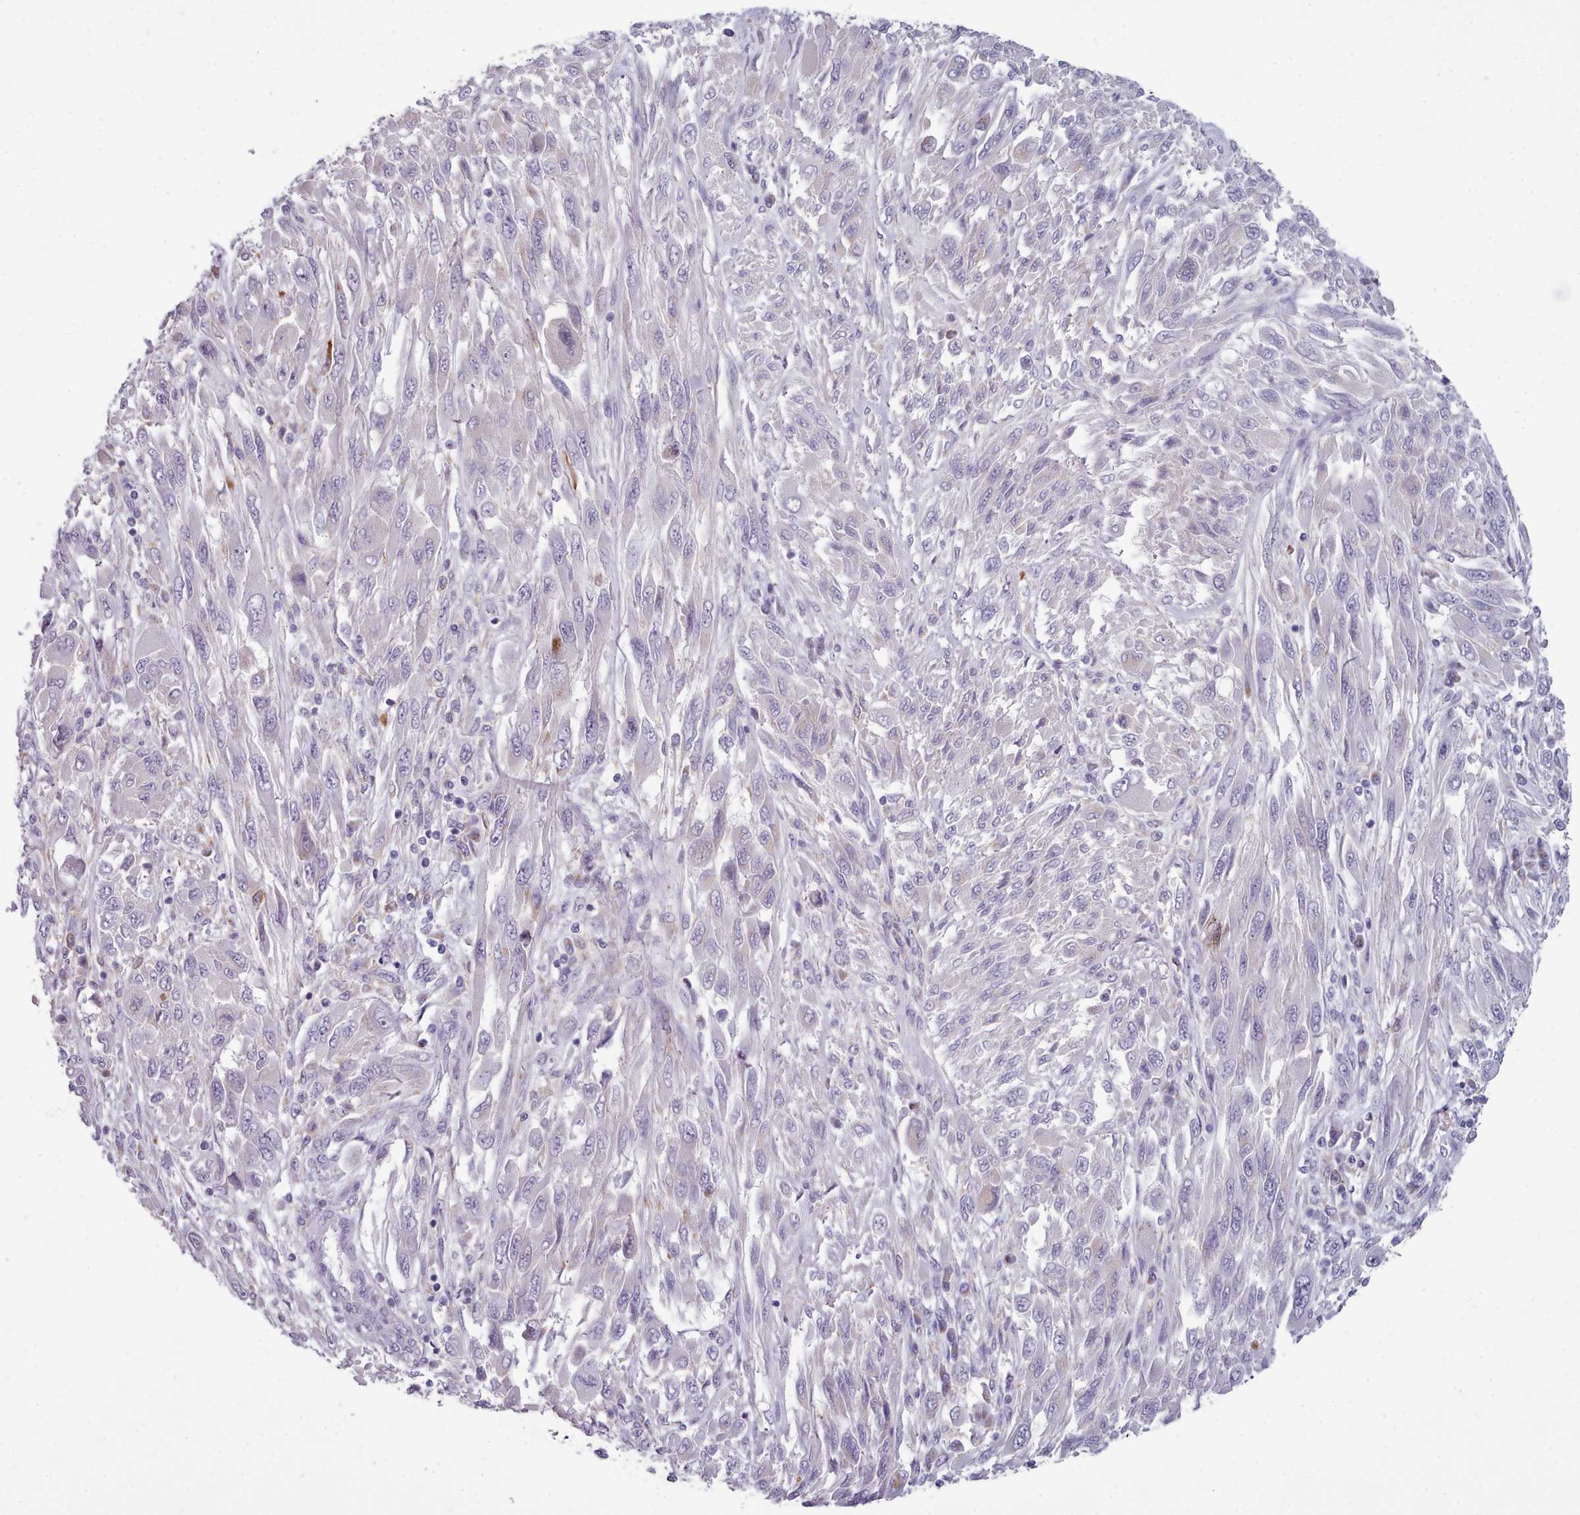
{"staining": {"intensity": "negative", "quantity": "none", "location": "none"}, "tissue": "melanoma", "cell_type": "Tumor cells", "image_type": "cancer", "snomed": [{"axis": "morphology", "description": "Malignant melanoma, NOS"}, {"axis": "topography", "description": "Skin"}], "caption": "This micrograph is of melanoma stained with IHC to label a protein in brown with the nuclei are counter-stained blue. There is no expression in tumor cells. The staining is performed using DAB (3,3'-diaminobenzidine) brown chromogen with nuclei counter-stained in using hematoxylin.", "gene": "MYRFL", "patient": {"sex": "female", "age": 91}}